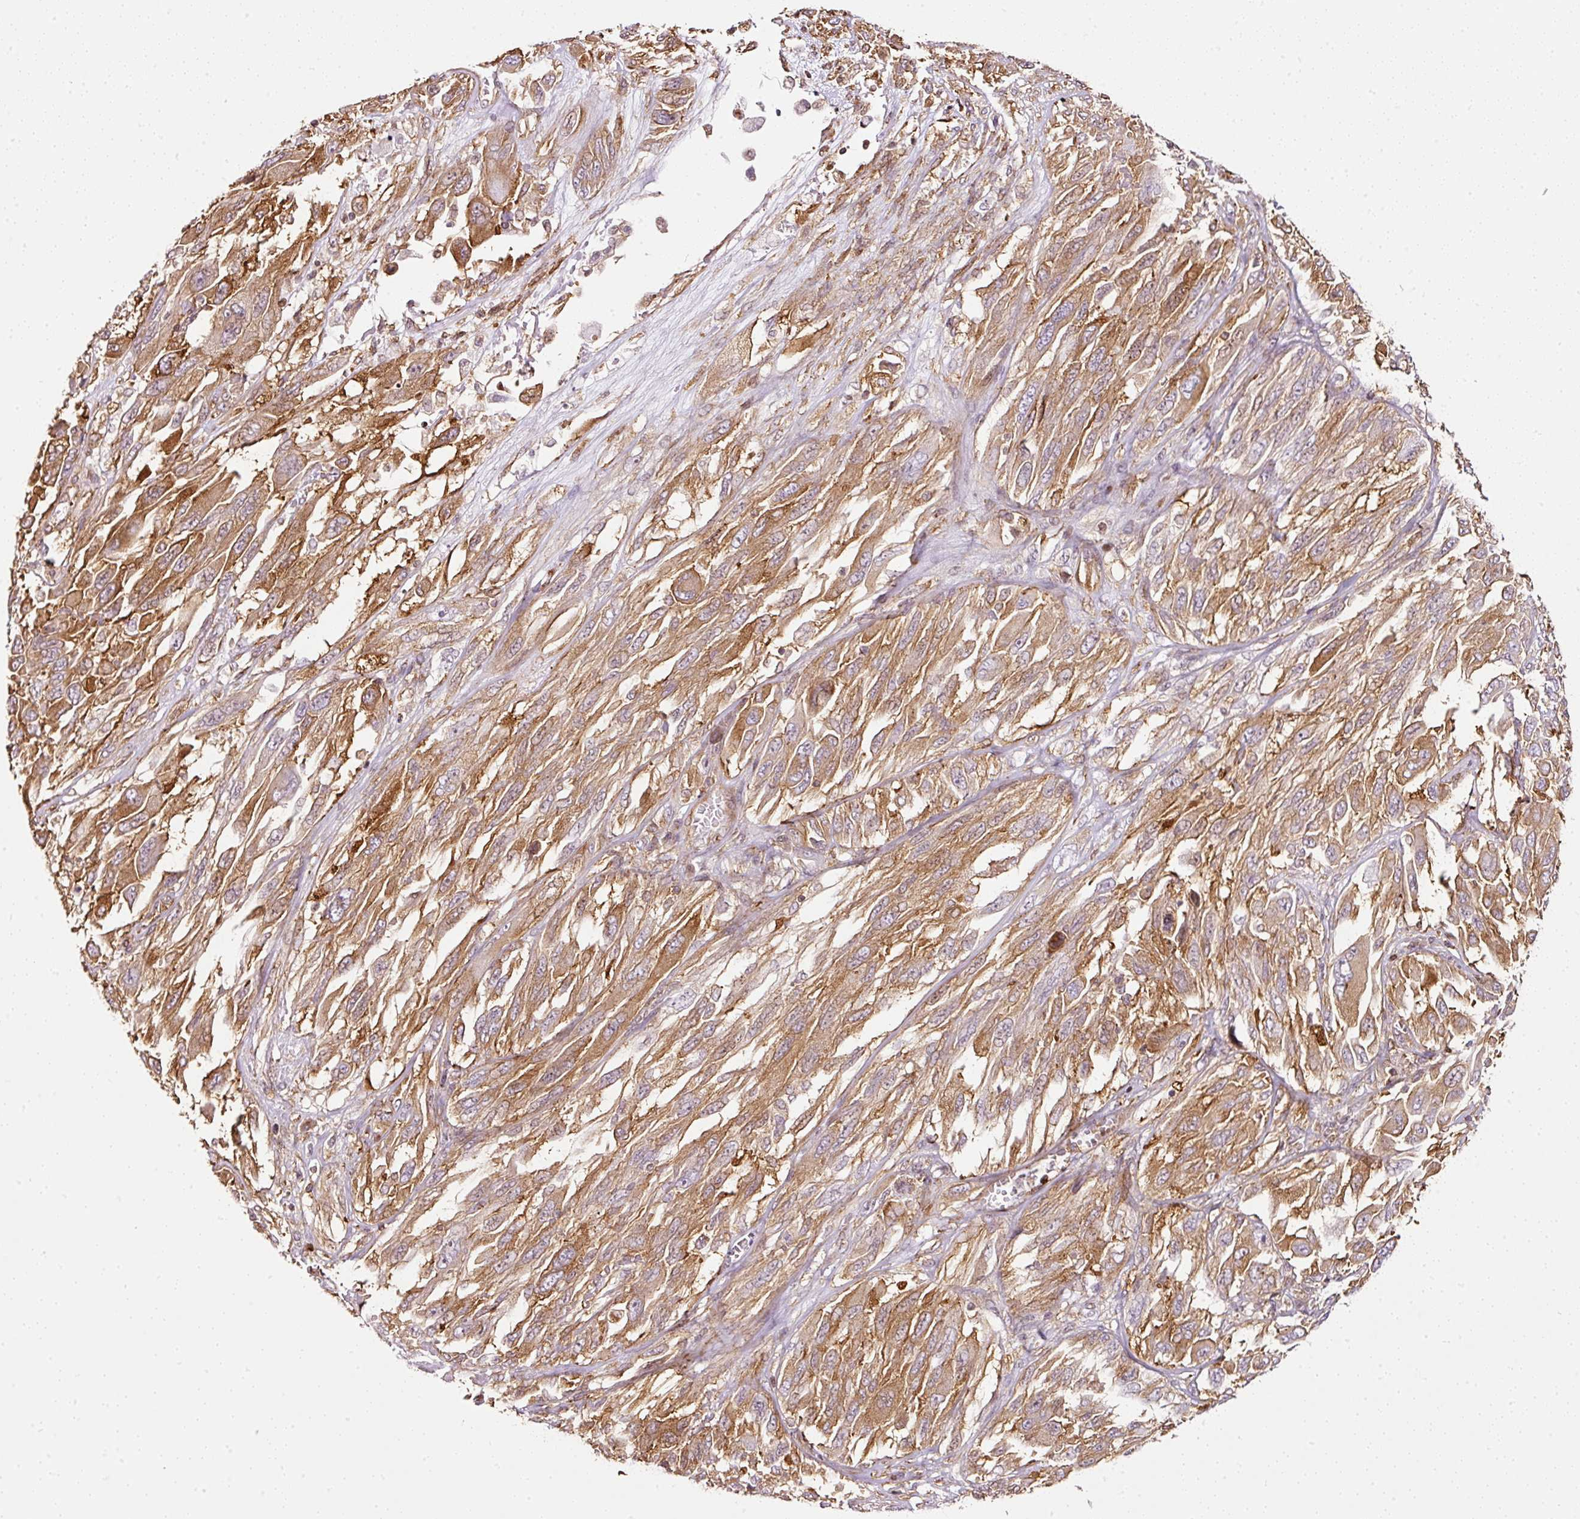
{"staining": {"intensity": "moderate", "quantity": ">75%", "location": "cytoplasmic/membranous"}, "tissue": "melanoma", "cell_type": "Tumor cells", "image_type": "cancer", "snomed": [{"axis": "morphology", "description": "Malignant melanoma, NOS"}, {"axis": "topography", "description": "Skin"}], "caption": "Brown immunohistochemical staining in human malignant melanoma reveals moderate cytoplasmic/membranous positivity in approximately >75% of tumor cells.", "gene": "SCNM1", "patient": {"sex": "female", "age": 91}}